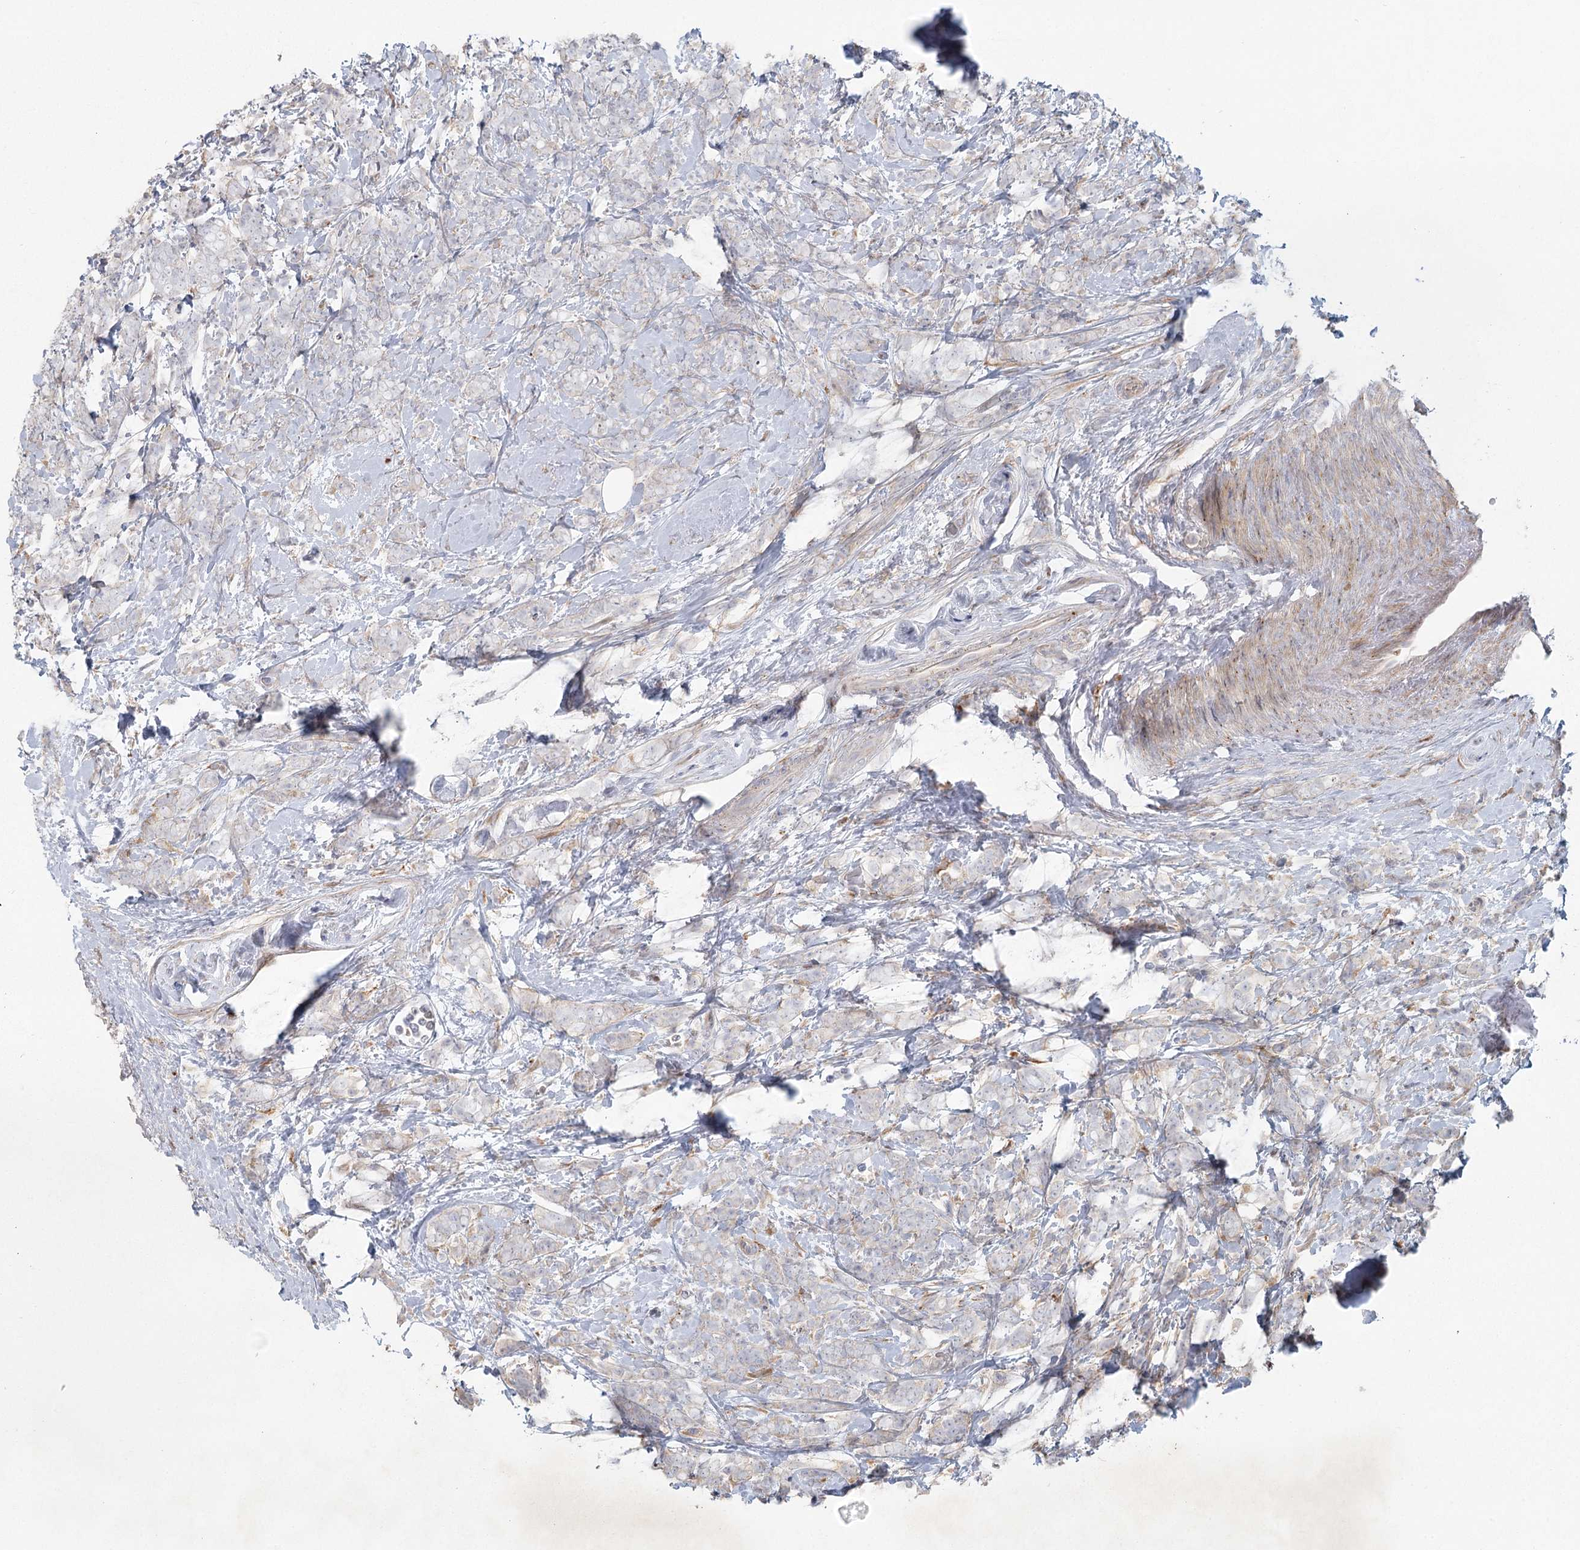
{"staining": {"intensity": "negative", "quantity": "none", "location": "none"}, "tissue": "breast cancer", "cell_type": "Tumor cells", "image_type": "cancer", "snomed": [{"axis": "morphology", "description": "Lobular carcinoma"}, {"axis": "topography", "description": "Breast"}], "caption": "This is an immunohistochemistry (IHC) photomicrograph of breast lobular carcinoma. There is no expression in tumor cells.", "gene": "FAM110C", "patient": {"sex": "female", "age": 58}}